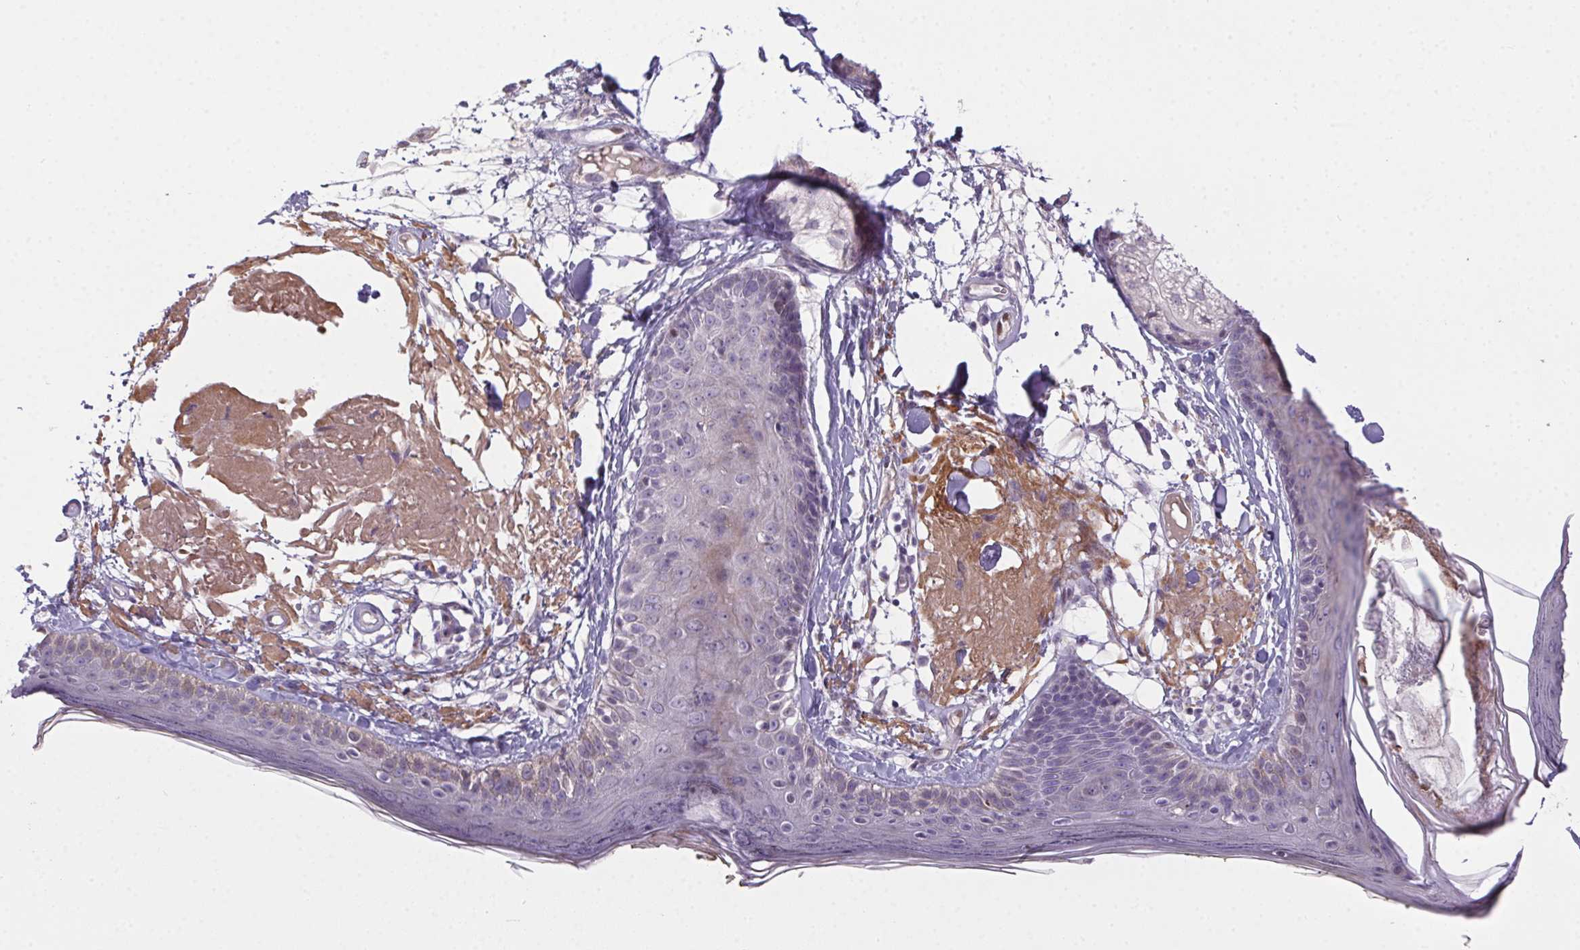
{"staining": {"intensity": "negative", "quantity": "none", "location": "none"}, "tissue": "skin", "cell_type": "Fibroblasts", "image_type": "normal", "snomed": [{"axis": "morphology", "description": "Normal tissue, NOS"}, {"axis": "topography", "description": "Skin"}], "caption": "Normal skin was stained to show a protein in brown. There is no significant expression in fibroblasts. (DAB IHC, high magnification).", "gene": "SP9", "patient": {"sex": "male", "age": 76}}